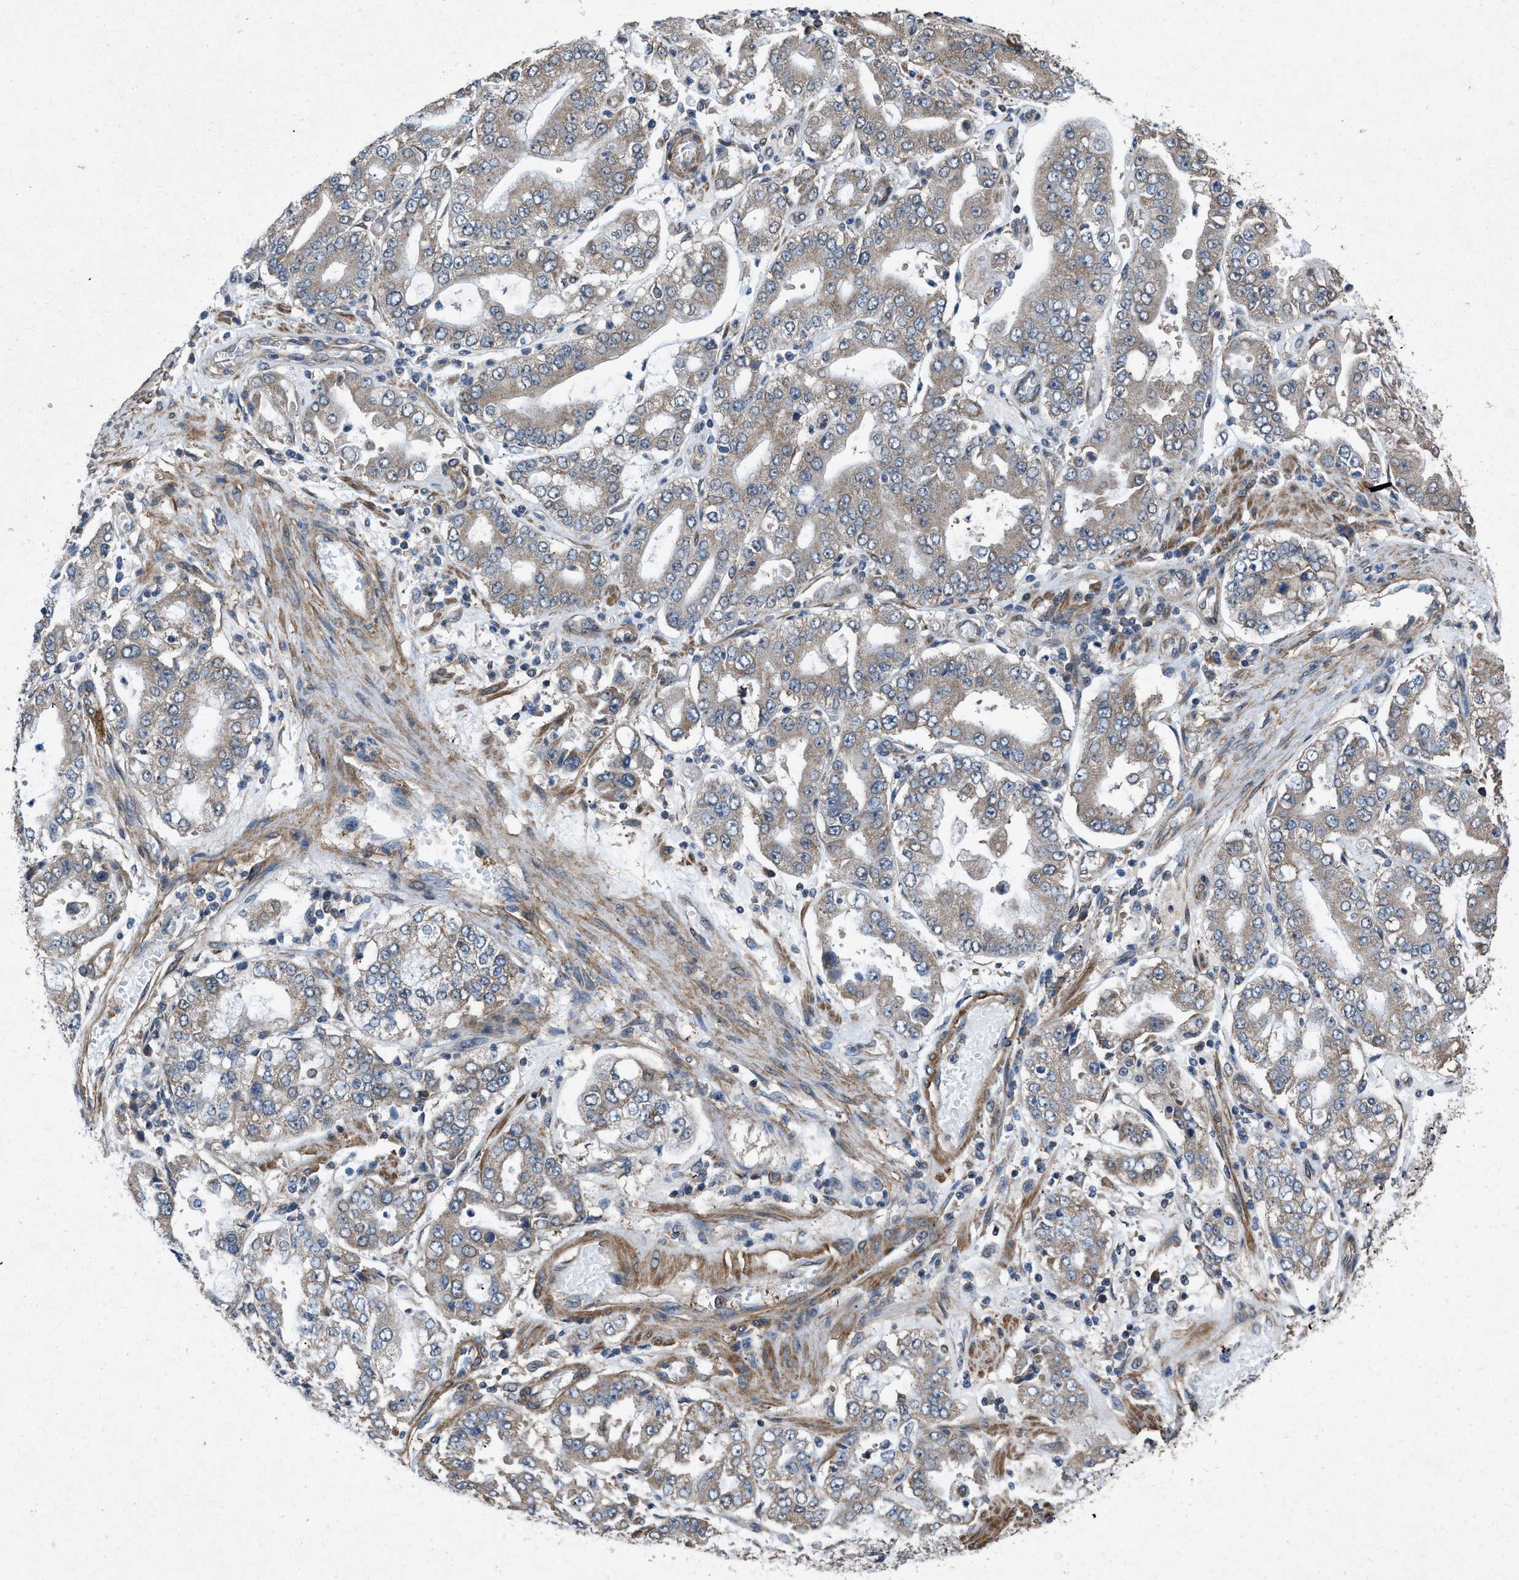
{"staining": {"intensity": "weak", "quantity": ">75%", "location": "cytoplasmic/membranous"}, "tissue": "stomach cancer", "cell_type": "Tumor cells", "image_type": "cancer", "snomed": [{"axis": "morphology", "description": "Adenocarcinoma, NOS"}, {"axis": "topography", "description": "Stomach"}], "caption": "Immunohistochemical staining of human stomach cancer (adenocarcinoma) displays weak cytoplasmic/membranous protein positivity in about >75% of tumor cells.", "gene": "ARL6", "patient": {"sex": "male", "age": 76}}